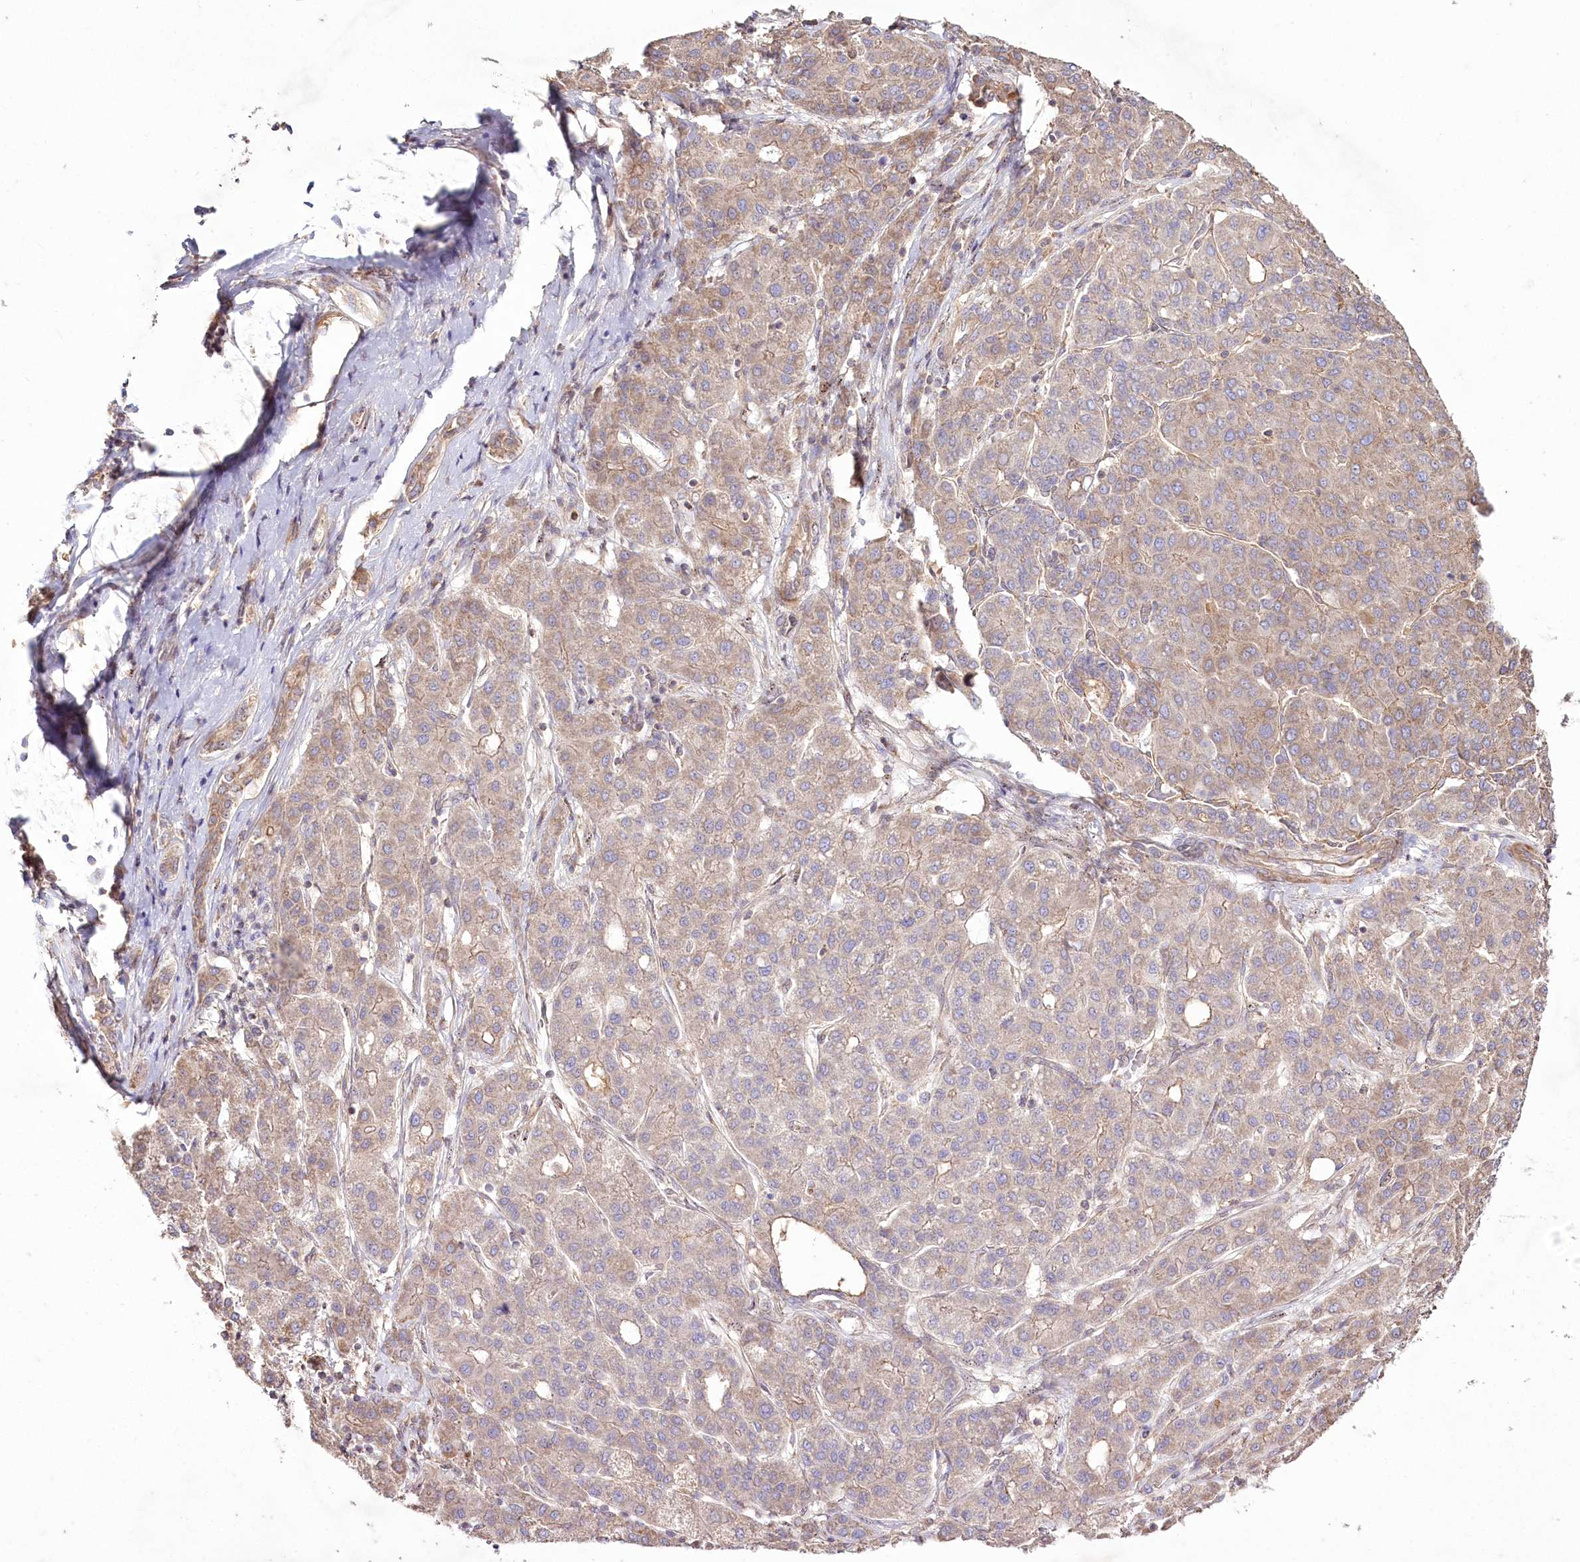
{"staining": {"intensity": "weak", "quantity": "<25%", "location": "cytoplasmic/membranous"}, "tissue": "liver cancer", "cell_type": "Tumor cells", "image_type": "cancer", "snomed": [{"axis": "morphology", "description": "Carcinoma, Hepatocellular, NOS"}, {"axis": "topography", "description": "Liver"}], "caption": "Immunohistochemical staining of liver cancer (hepatocellular carcinoma) shows no significant positivity in tumor cells.", "gene": "SH3TC1", "patient": {"sex": "male", "age": 65}}